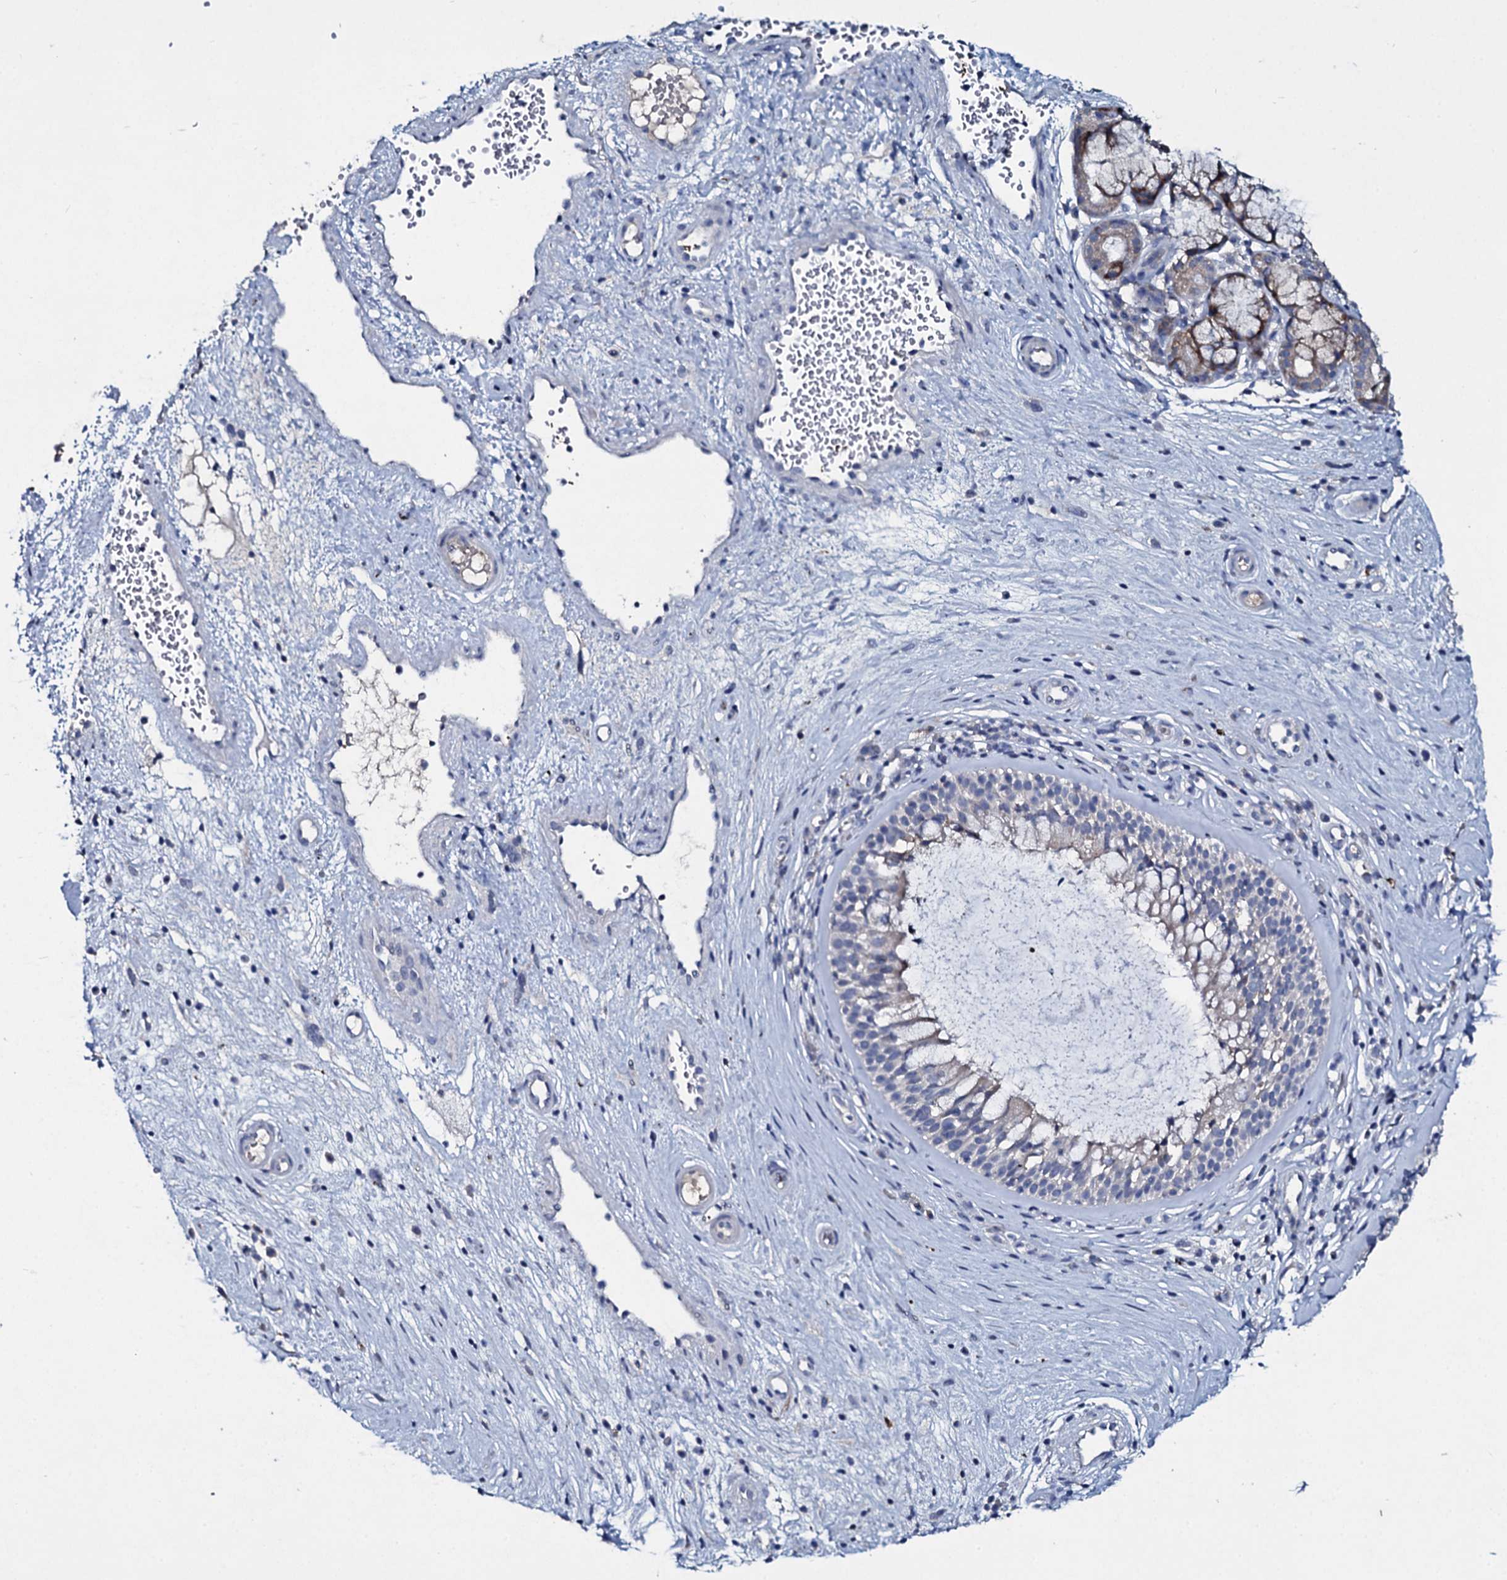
{"staining": {"intensity": "weak", "quantity": "<25%", "location": "cytoplasmic/membranous"}, "tissue": "nasopharynx", "cell_type": "Respiratory epithelial cells", "image_type": "normal", "snomed": [{"axis": "morphology", "description": "Normal tissue, NOS"}, {"axis": "topography", "description": "Nasopharynx"}], "caption": "There is no significant expression in respiratory epithelial cells of nasopharynx. (DAB immunohistochemistry visualized using brightfield microscopy, high magnification).", "gene": "TPGS2", "patient": {"sex": "male", "age": 32}}